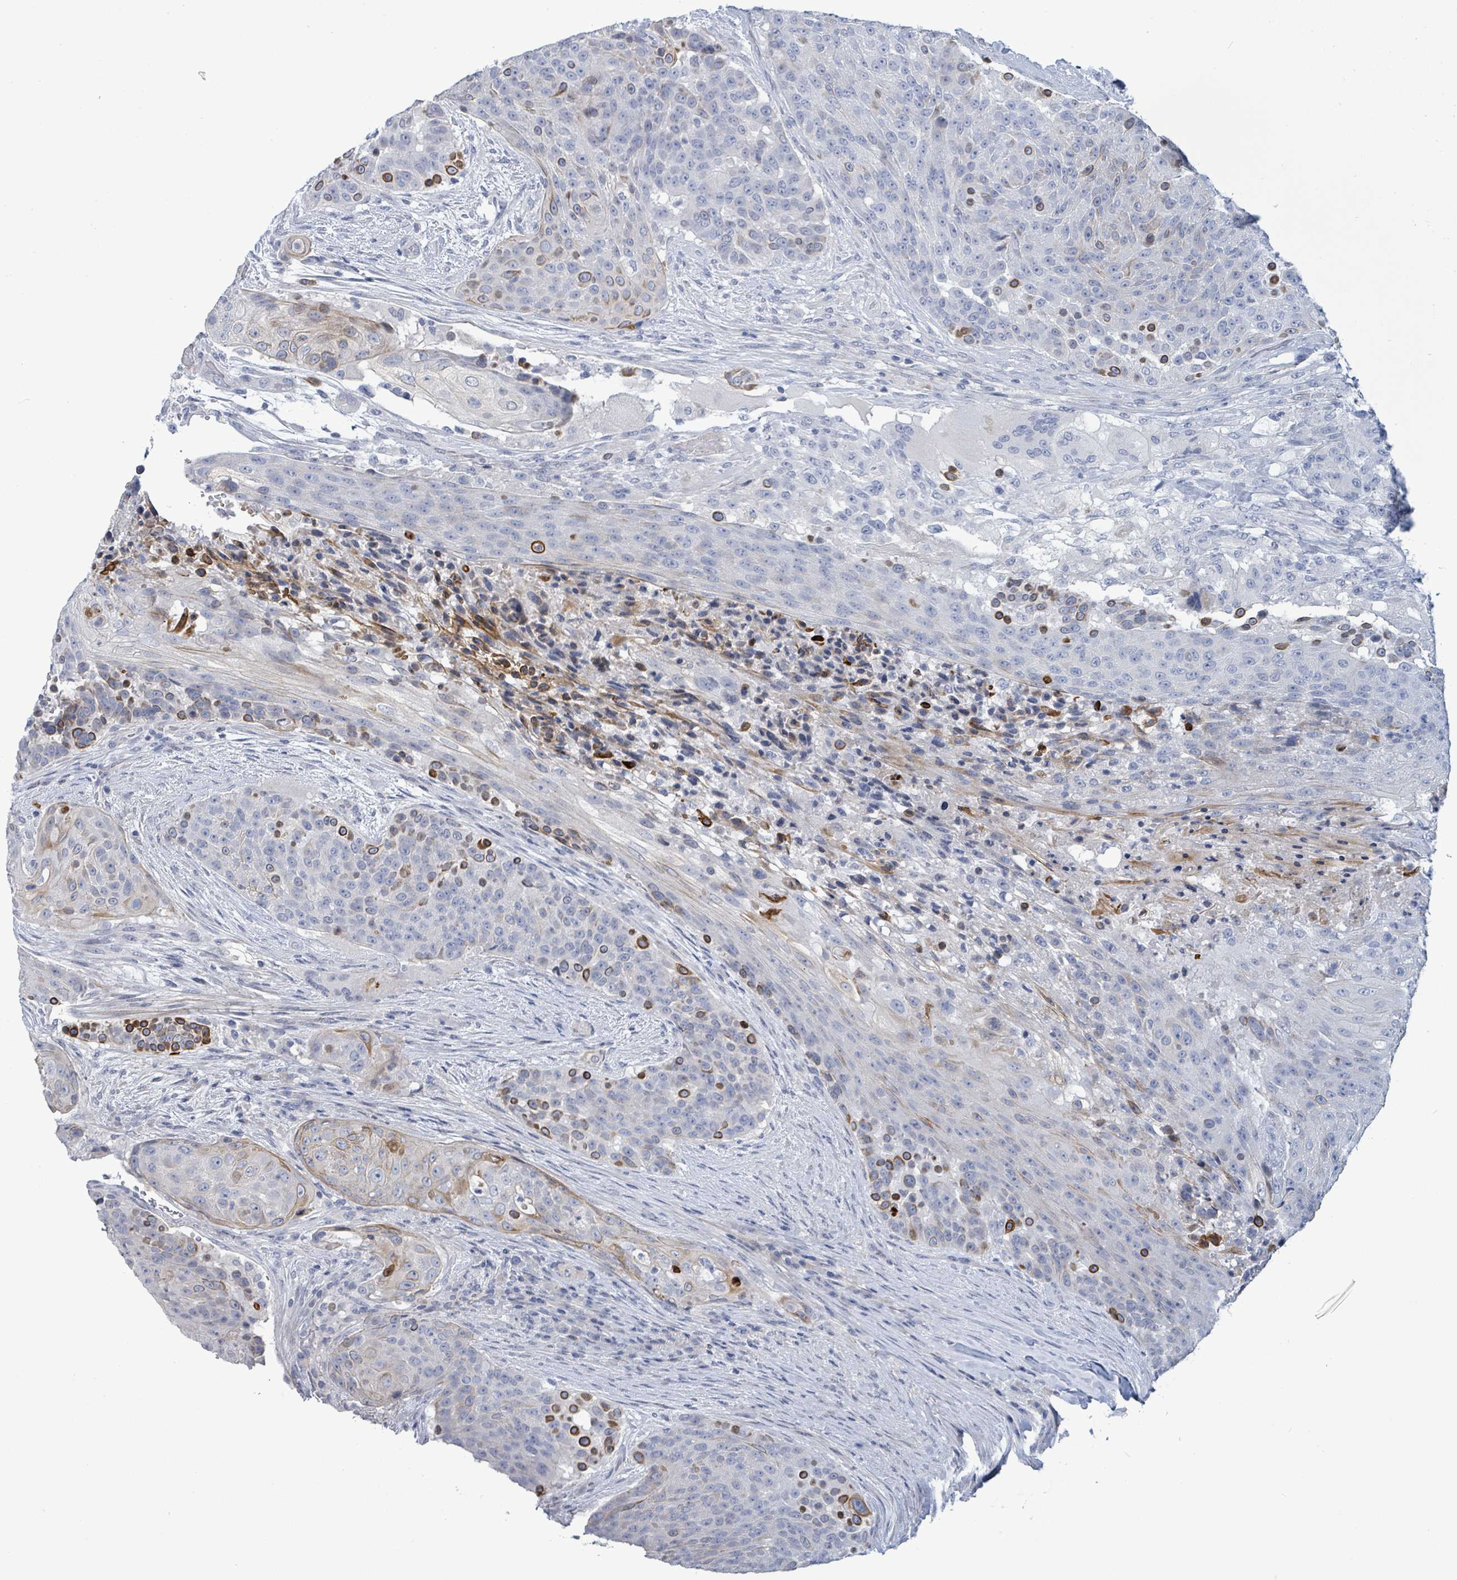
{"staining": {"intensity": "strong", "quantity": "<25%", "location": "cytoplasmic/membranous"}, "tissue": "urothelial cancer", "cell_type": "Tumor cells", "image_type": "cancer", "snomed": [{"axis": "morphology", "description": "Urothelial carcinoma, High grade"}, {"axis": "topography", "description": "Urinary bladder"}], "caption": "Human urothelial cancer stained with a brown dye shows strong cytoplasmic/membranous positive staining in approximately <25% of tumor cells.", "gene": "NTN3", "patient": {"sex": "female", "age": 63}}